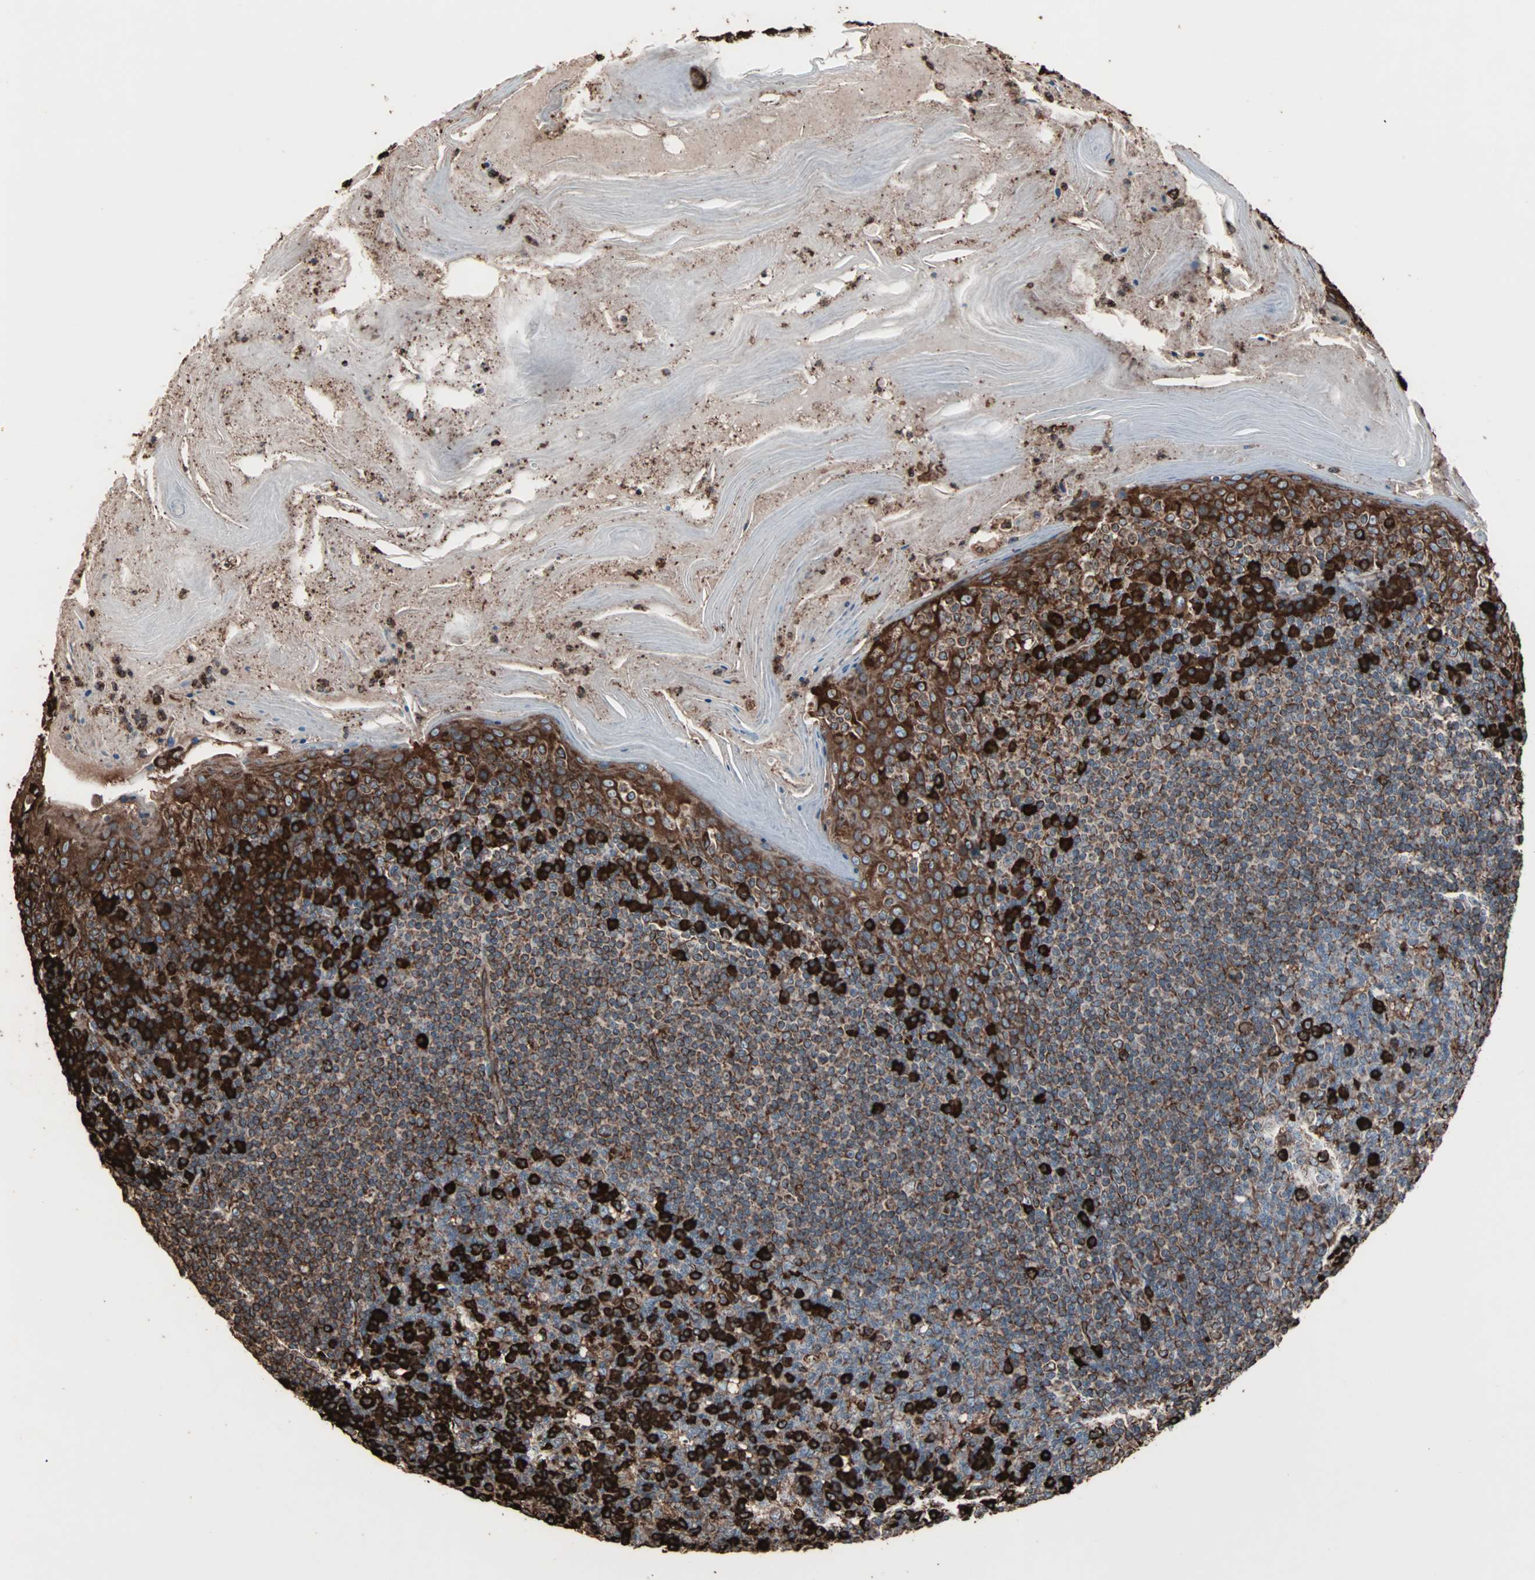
{"staining": {"intensity": "strong", "quantity": ">75%", "location": "cytoplasmic/membranous"}, "tissue": "tonsil", "cell_type": "Germinal center cells", "image_type": "normal", "snomed": [{"axis": "morphology", "description": "Normal tissue, NOS"}, {"axis": "topography", "description": "Tonsil"}], "caption": "Tonsil was stained to show a protein in brown. There is high levels of strong cytoplasmic/membranous positivity in about >75% of germinal center cells.", "gene": "HSP90B1", "patient": {"sex": "male", "age": 31}}